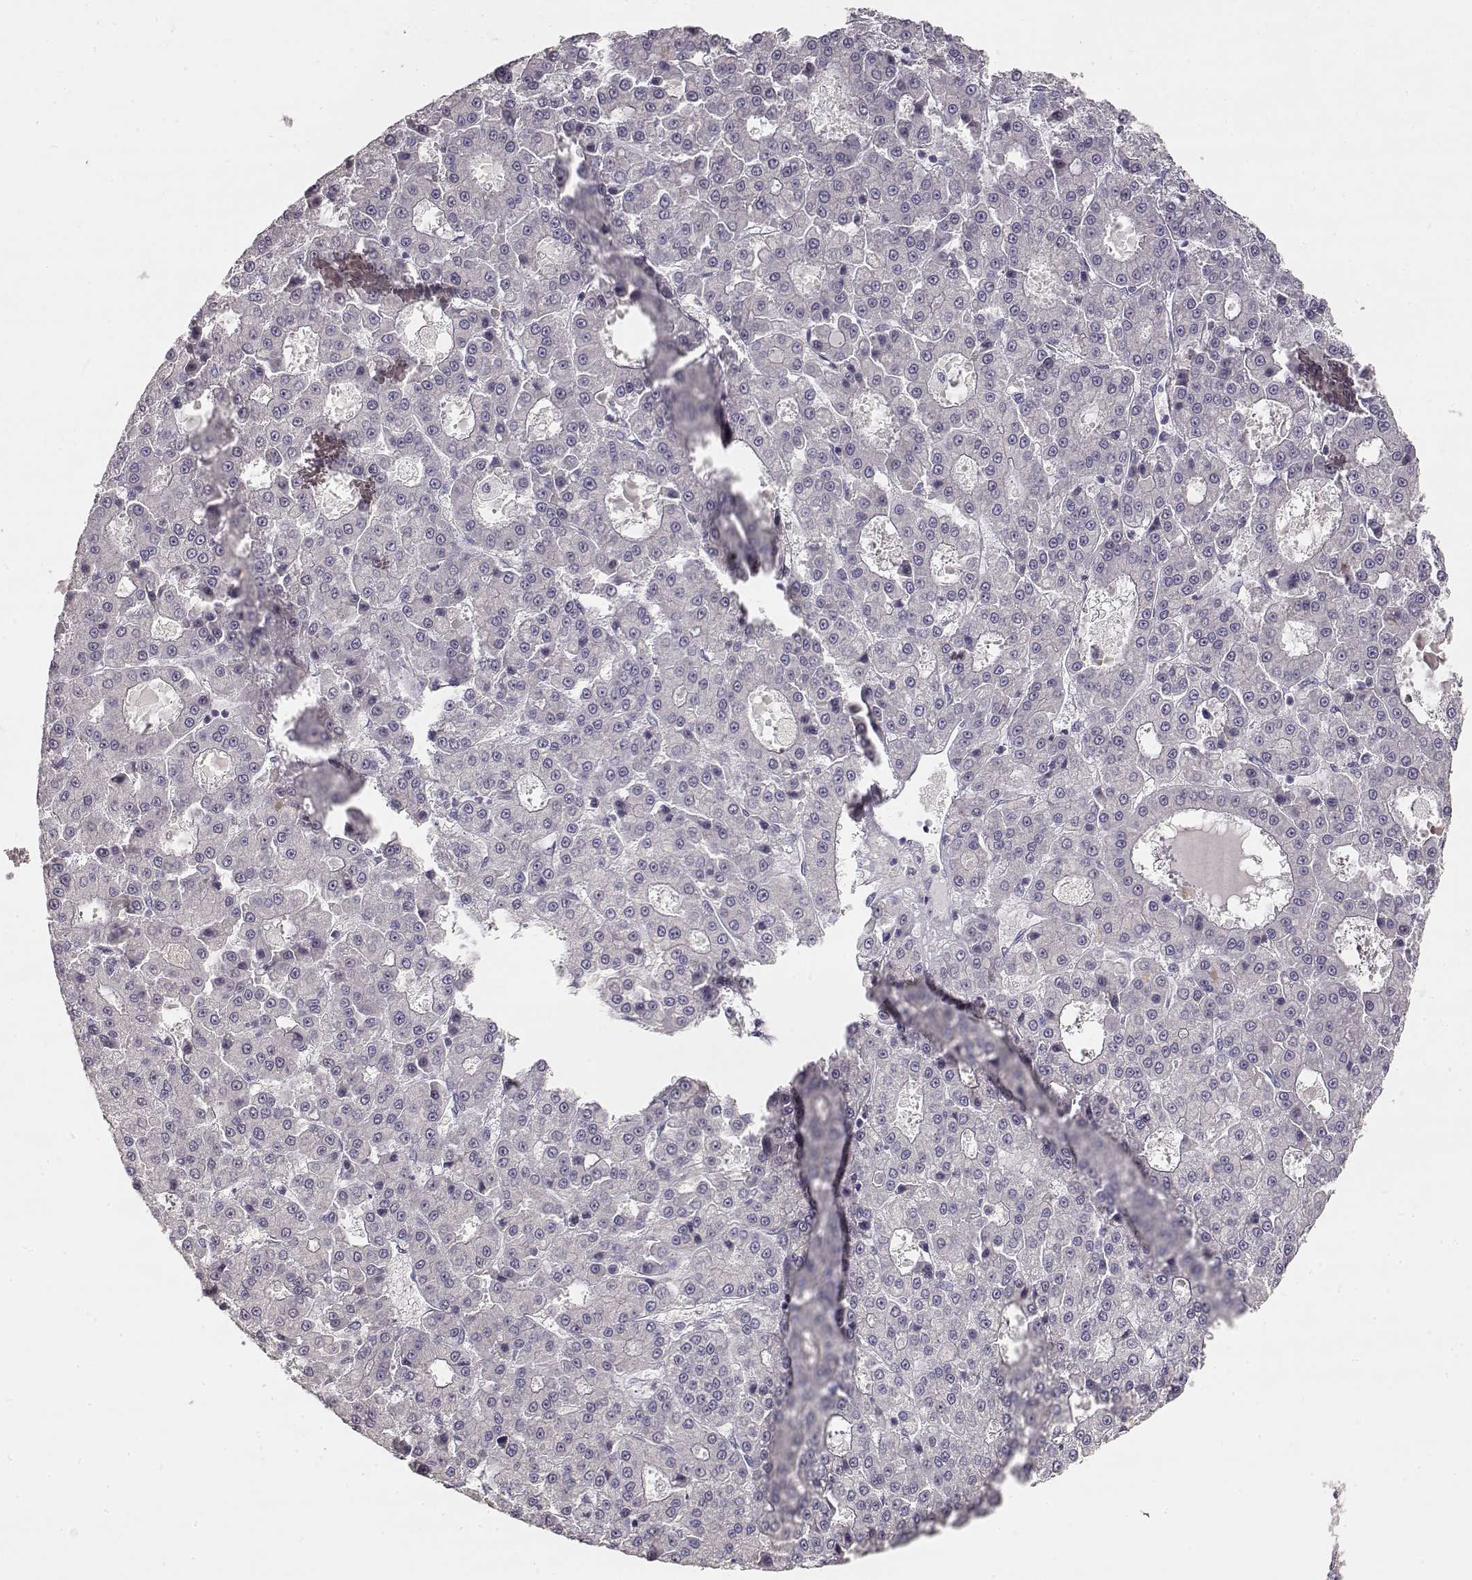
{"staining": {"intensity": "negative", "quantity": "none", "location": "none"}, "tissue": "liver cancer", "cell_type": "Tumor cells", "image_type": "cancer", "snomed": [{"axis": "morphology", "description": "Carcinoma, Hepatocellular, NOS"}, {"axis": "topography", "description": "Liver"}], "caption": "DAB immunohistochemical staining of human hepatocellular carcinoma (liver) shows no significant positivity in tumor cells.", "gene": "TPH2", "patient": {"sex": "male", "age": 70}}